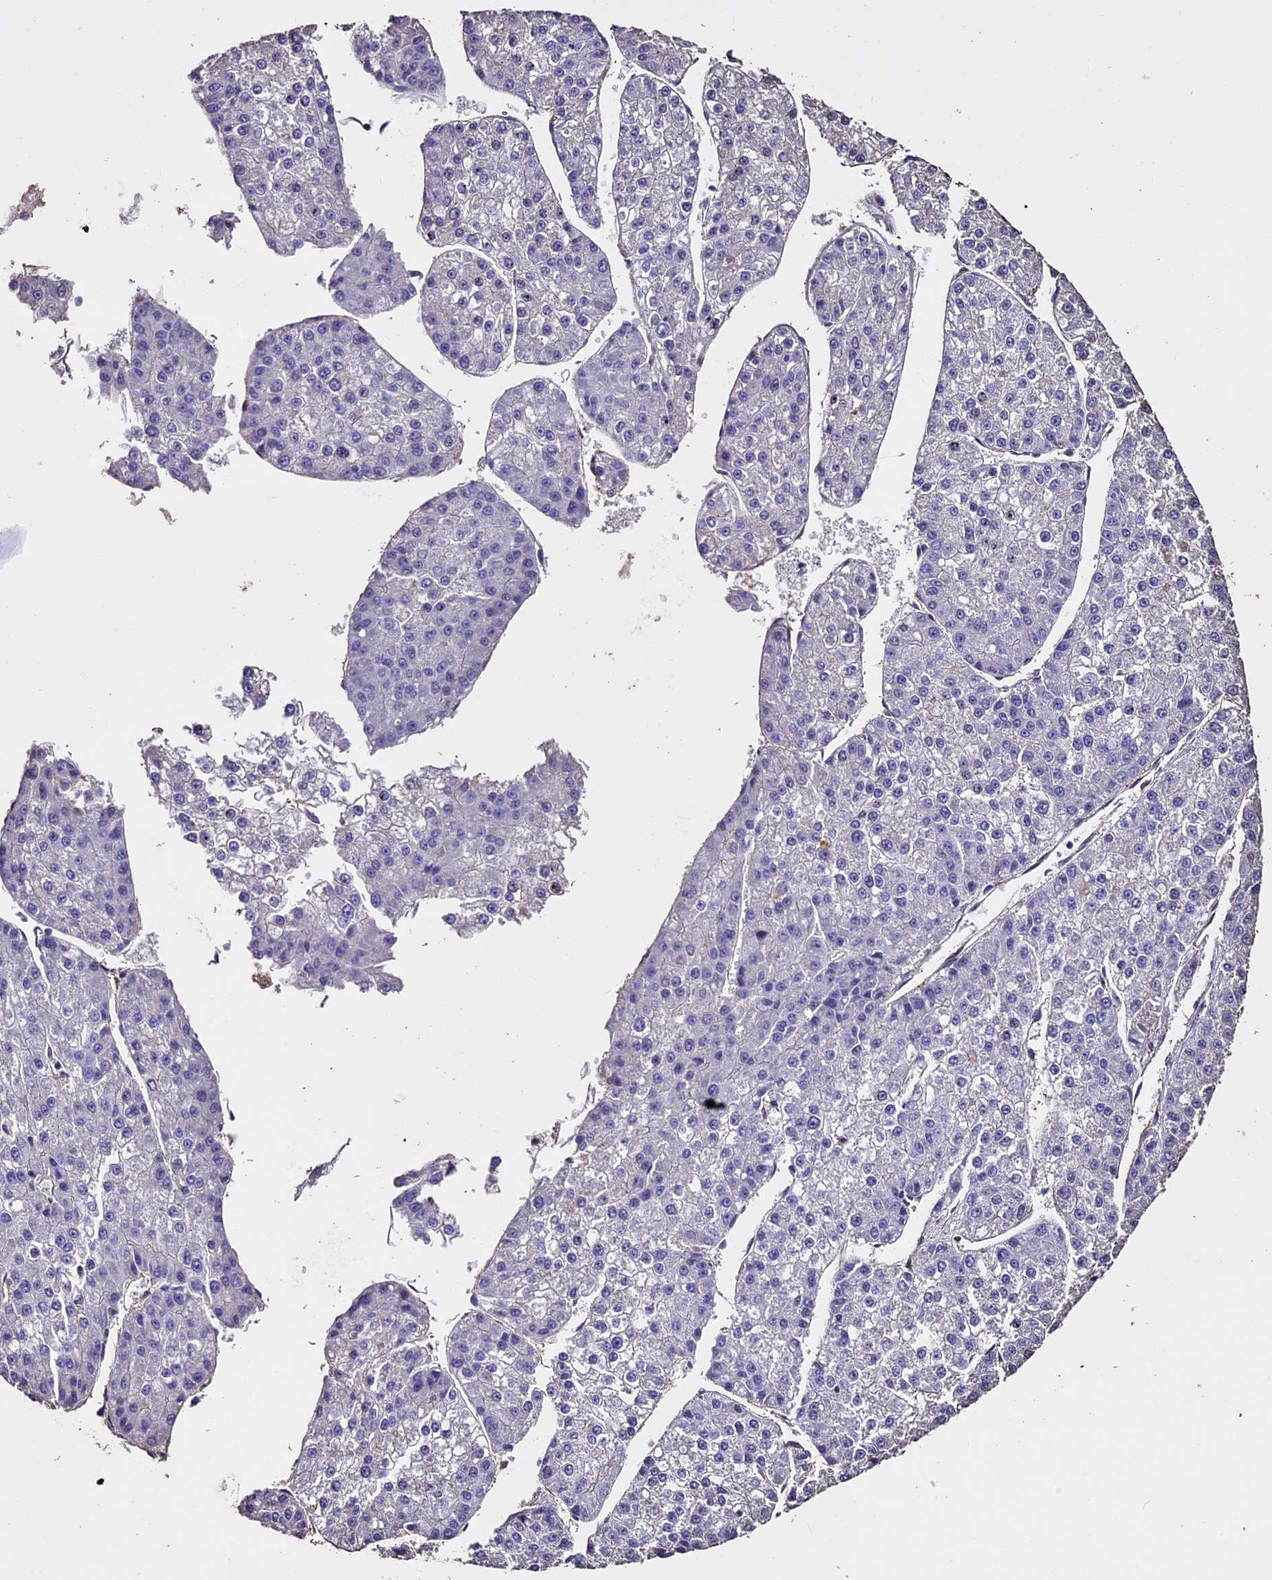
{"staining": {"intensity": "negative", "quantity": "none", "location": "none"}, "tissue": "liver cancer", "cell_type": "Tumor cells", "image_type": "cancer", "snomed": [{"axis": "morphology", "description": "Carcinoma, Hepatocellular, NOS"}, {"axis": "topography", "description": "Liver"}], "caption": "Tumor cells show no significant staining in hepatocellular carcinoma (liver). (Stains: DAB (3,3'-diaminobenzidine) IHC with hematoxylin counter stain, Microscopy: brightfield microscopy at high magnification).", "gene": "USB1", "patient": {"sex": "female", "age": 73}}